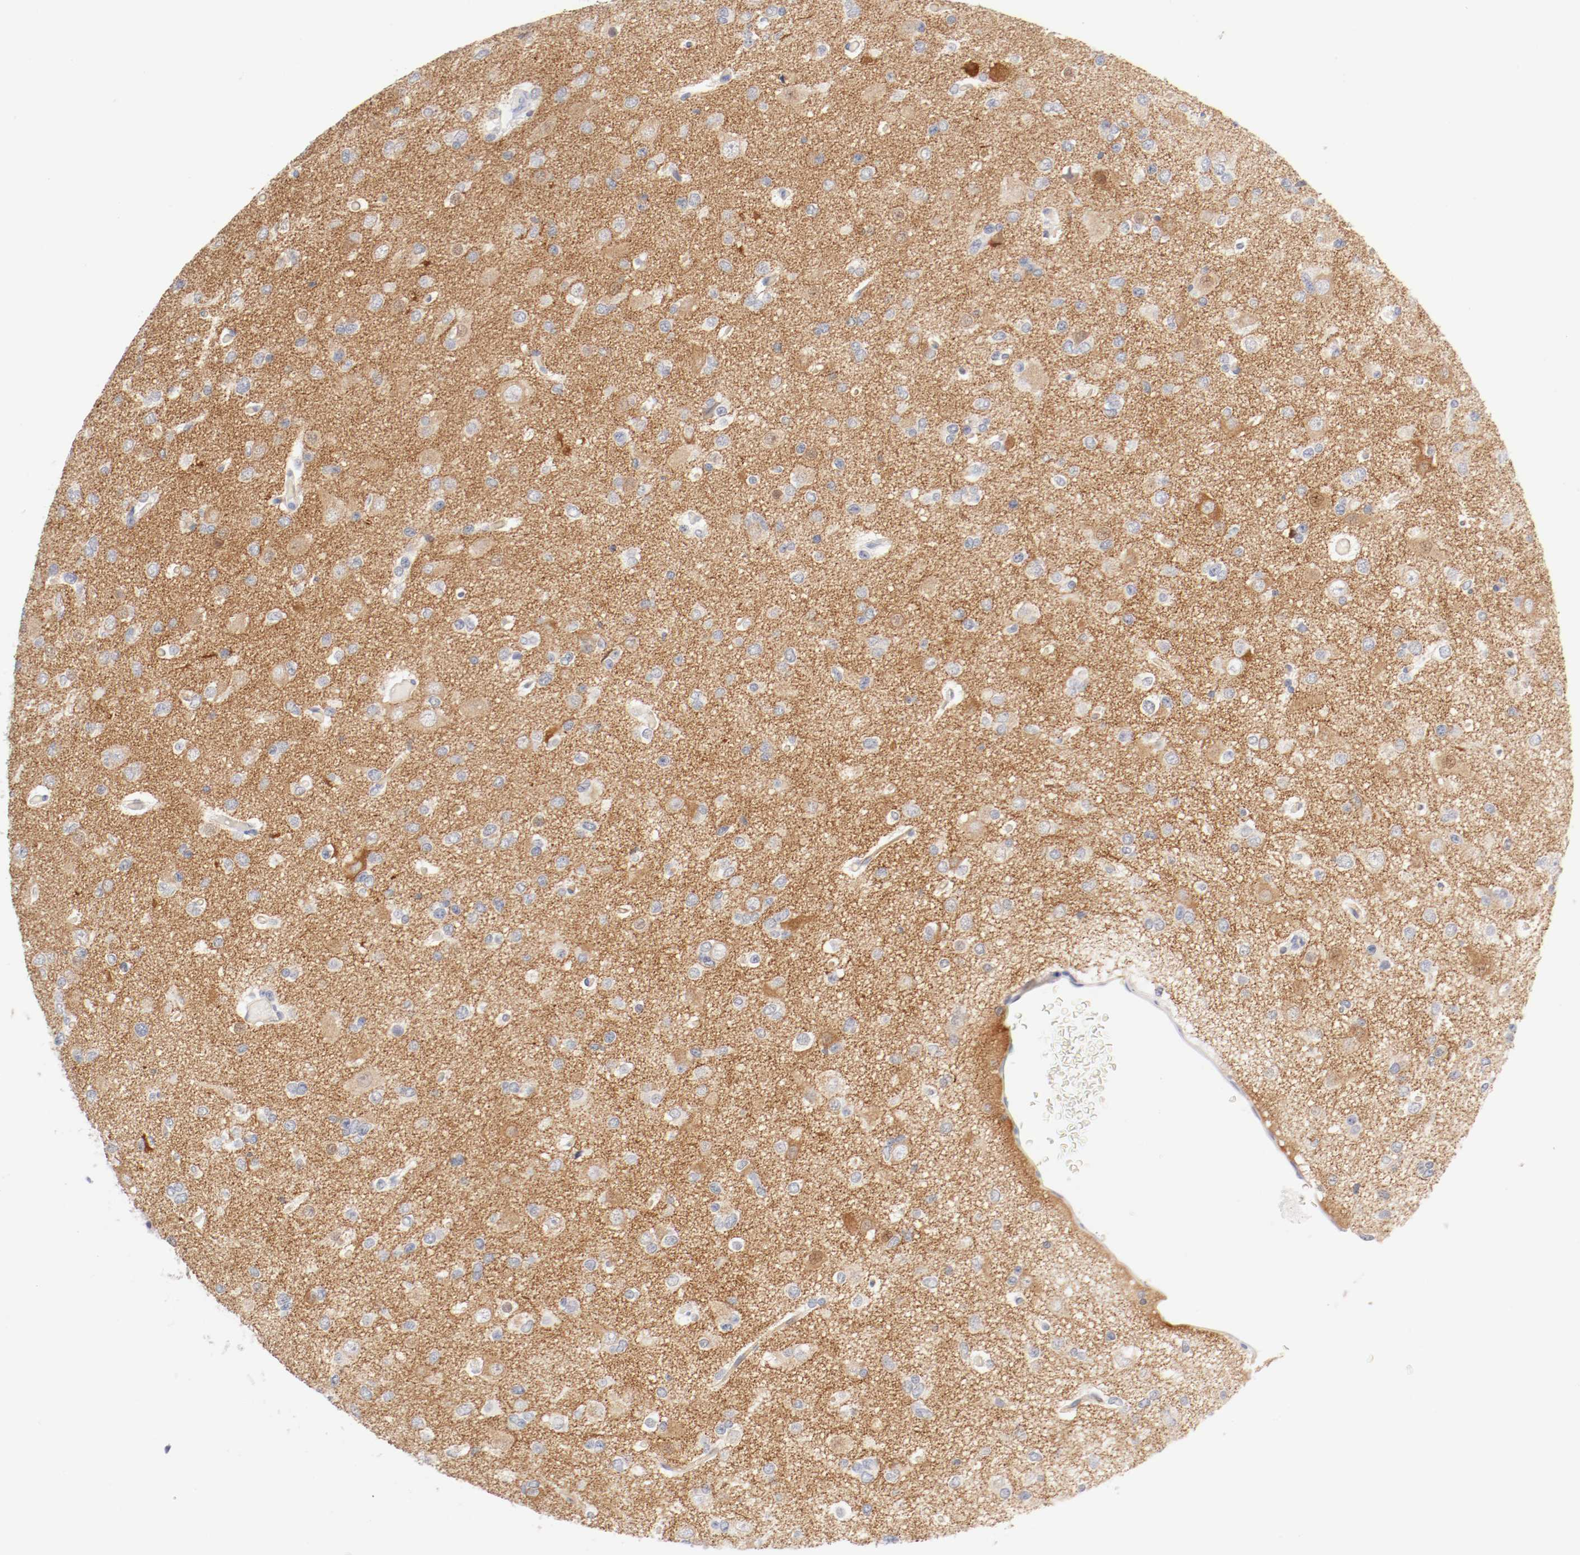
{"staining": {"intensity": "negative", "quantity": "none", "location": "none"}, "tissue": "glioma", "cell_type": "Tumor cells", "image_type": "cancer", "snomed": [{"axis": "morphology", "description": "Glioma, malignant, Low grade"}, {"axis": "topography", "description": "Brain"}], "caption": "This is an immunohistochemistry (IHC) image of low-grade glioma (malignant). There is no staining in tumor cells.", "gene": "HOMER1", "patient": {"sex": "male", "age": 42}}